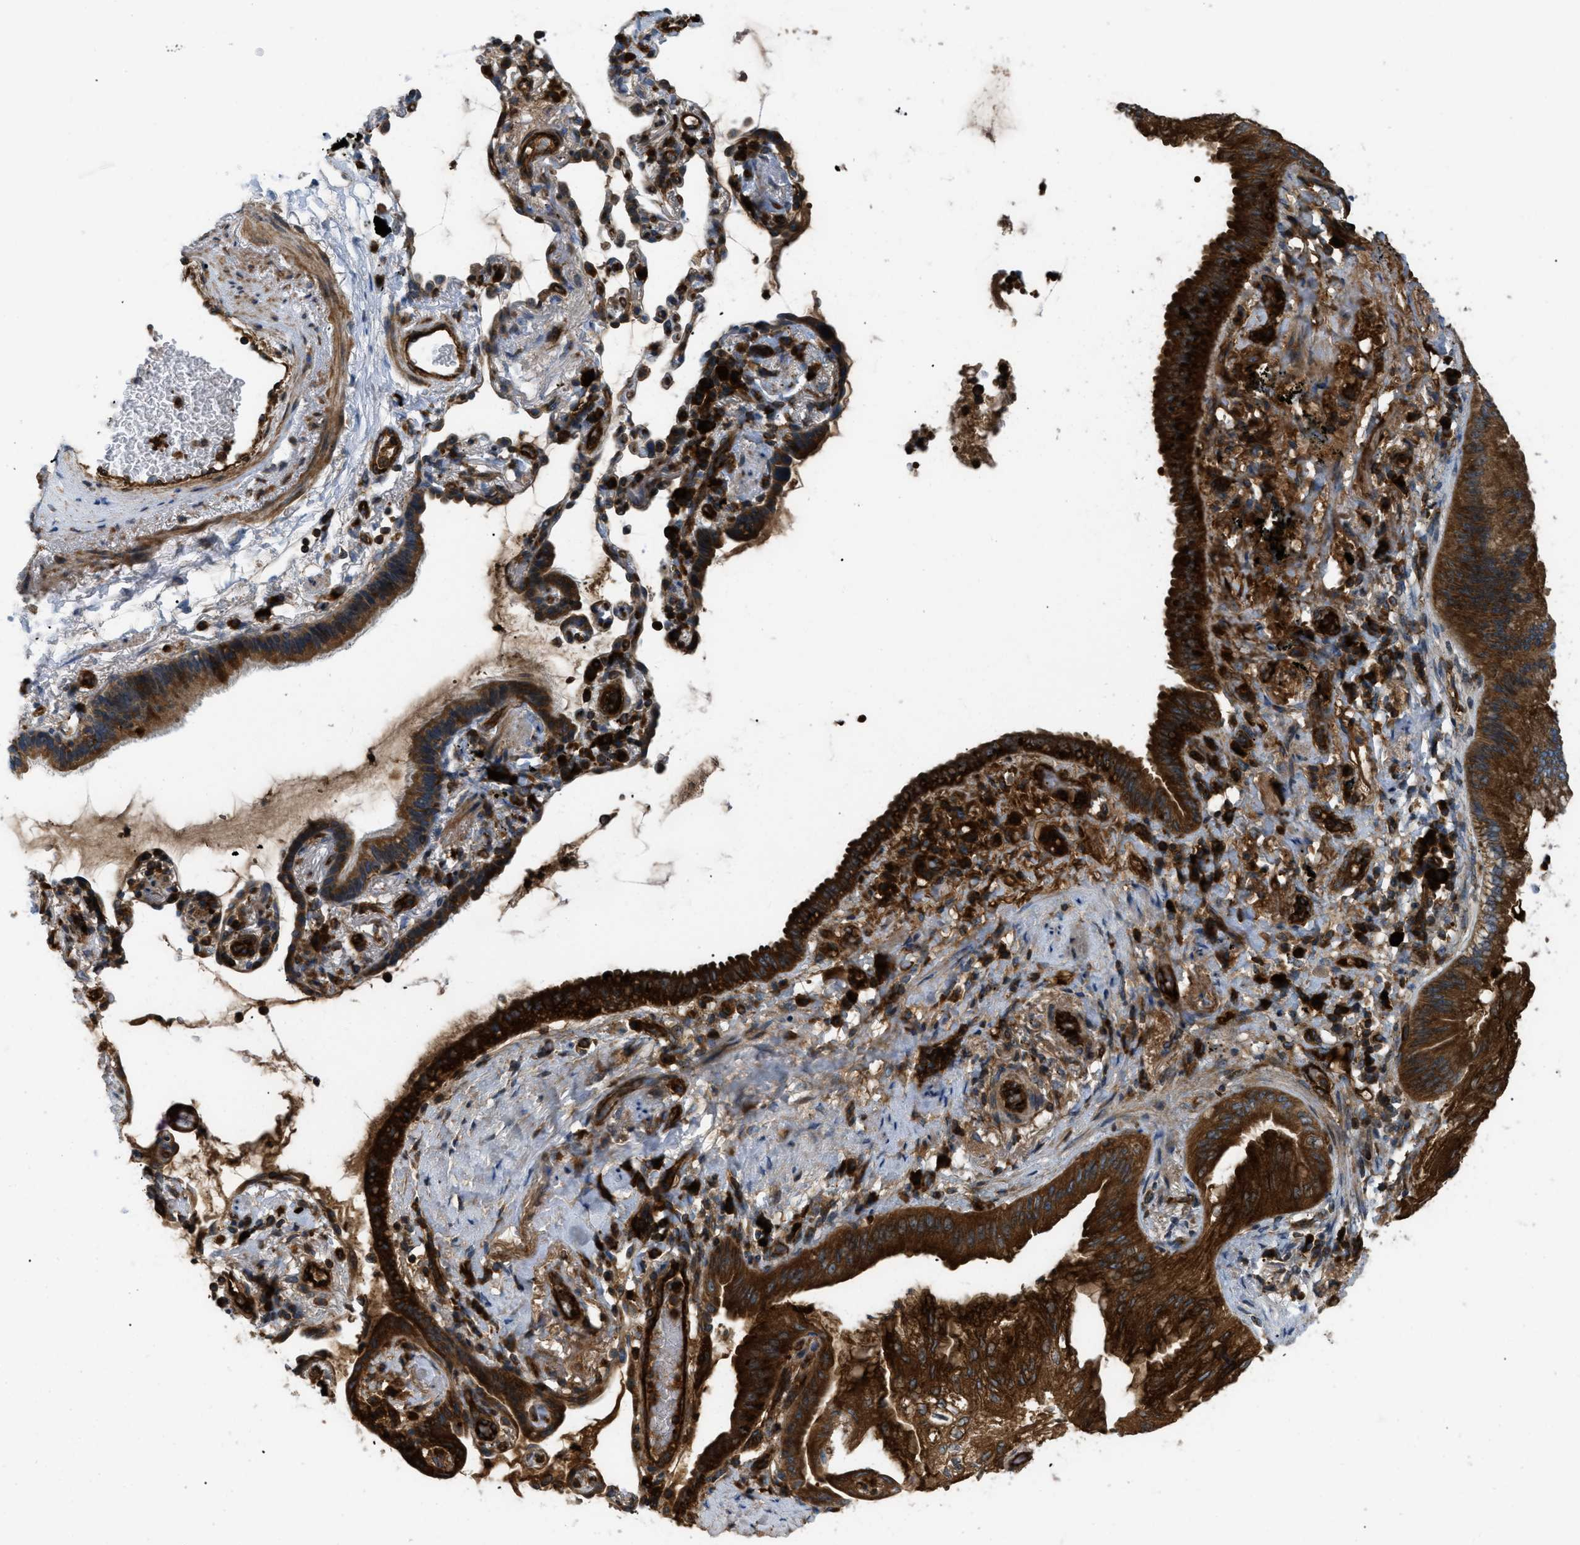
{"staining": {"intensity": "strong", "quantity": ">75%", "location": "cytoplasmic/membranous"}, "tissue": "lung cancer", "cell_type": "Tumor cells", "image_type": "cancer", "snomed": [{"axis": "morphology", "description": "Normal tissue, NOS"}, {"axis": "morphology", "description": "Adenocarcinoma, NOS"}, {"axis": "topography", "description": "Bronchus"}, {"axis": "topography", "description": "Lung"}], "caption": "Tumor cells show strong cytoplasmic/membranous staining in about >75% of cells in lung cancer.", "gene": "ATP2A3", "patient": {"sex": "female", "age": 70}}